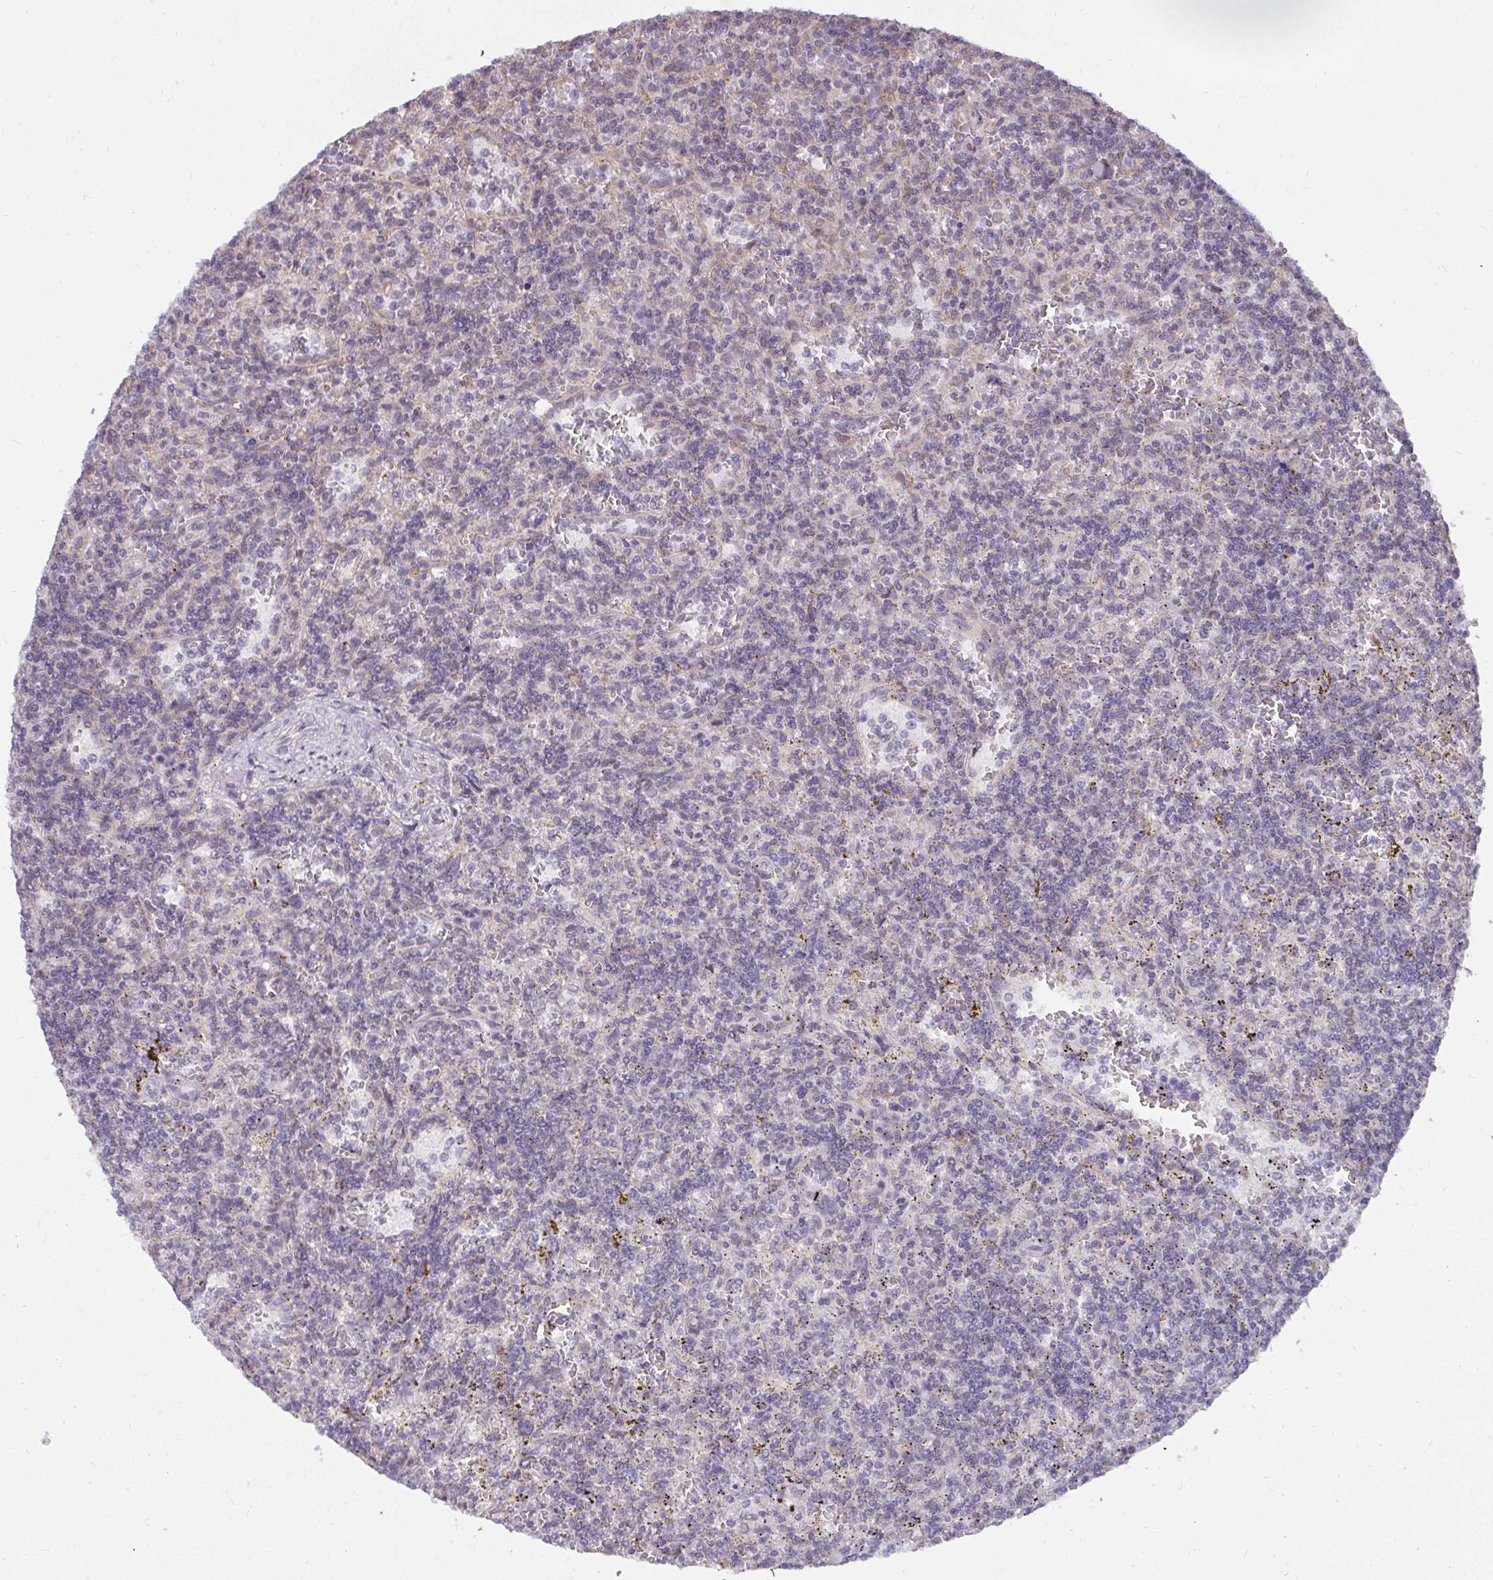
{"staining": {"intensity": "negative", "quantity": "none", "location": "none"}, "tissue": "lymphoma", "cell_type": "Tumor cells", "image_type": "cancer", "snomed": [{"axis": "morphology", "description": "Malignant lymphoma, non-Hodgkin's type, Low grade"}, {"axis": "topography", "description": "Spleen"}], "caption": "Immunohistochemistry (IHC) of human lymphoma displays no expression in tumor cells.", "gene": "NMNAT1", "patient": {"sex": "male", "age": 73}}